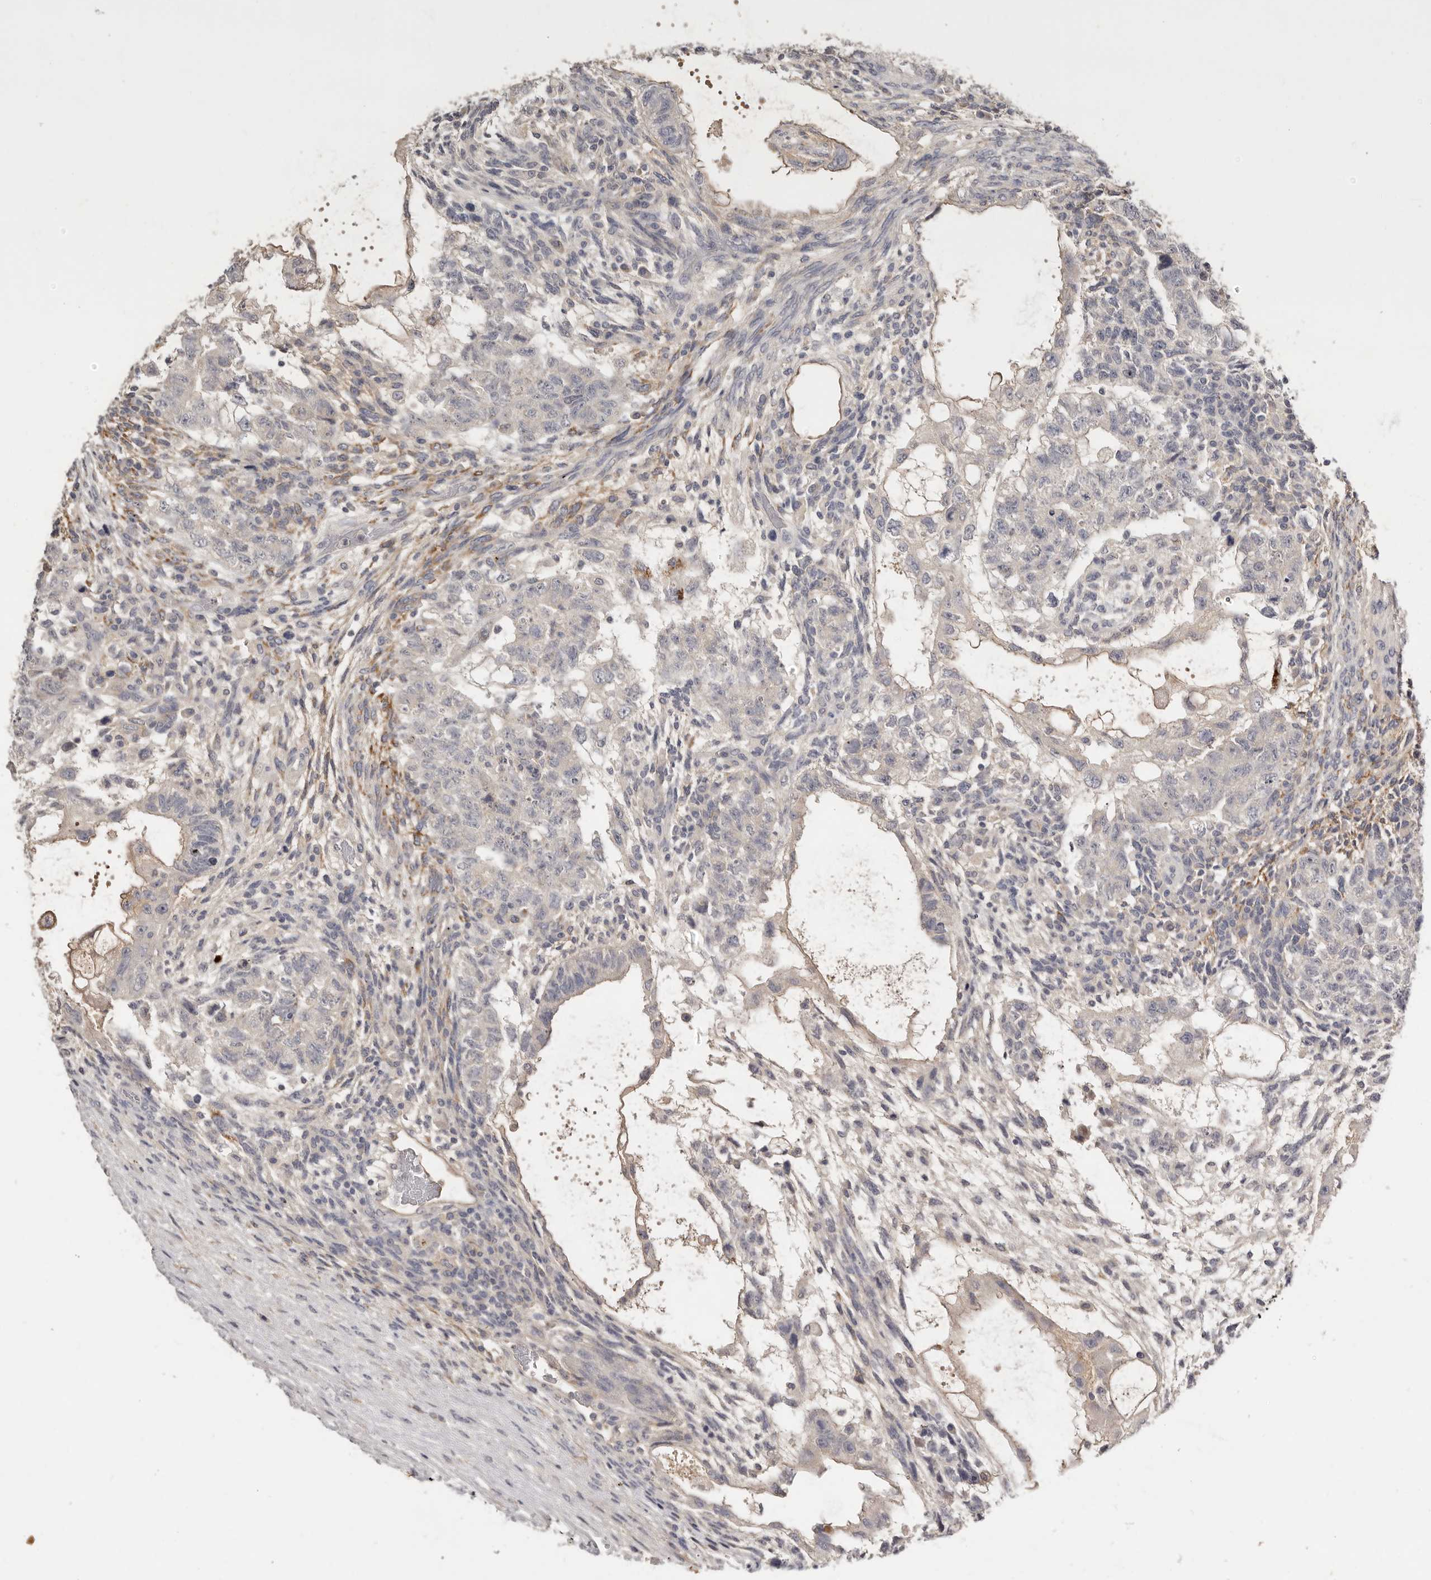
{"staining": {"intensity": "negative", "quantity": "none", "location": "none"}, "tissue": "testis cancer", "cell_type": "Tumor cells", "image_type": "cancer", "snomed": [{"axis": "morphology", "description": "Normal tissue, NOS"}, {"axis": "morphology", "description": "Carcinoma, Embryonal, NOS"}, {"axis": "topography", "description": "Testis"}], "caption": "An image of human testis cancer (embryonal carcinoma) is negative for staining in tumor cells.", "gene": "SCUBE2", "patient": {"sex": "male", "age": 36}}